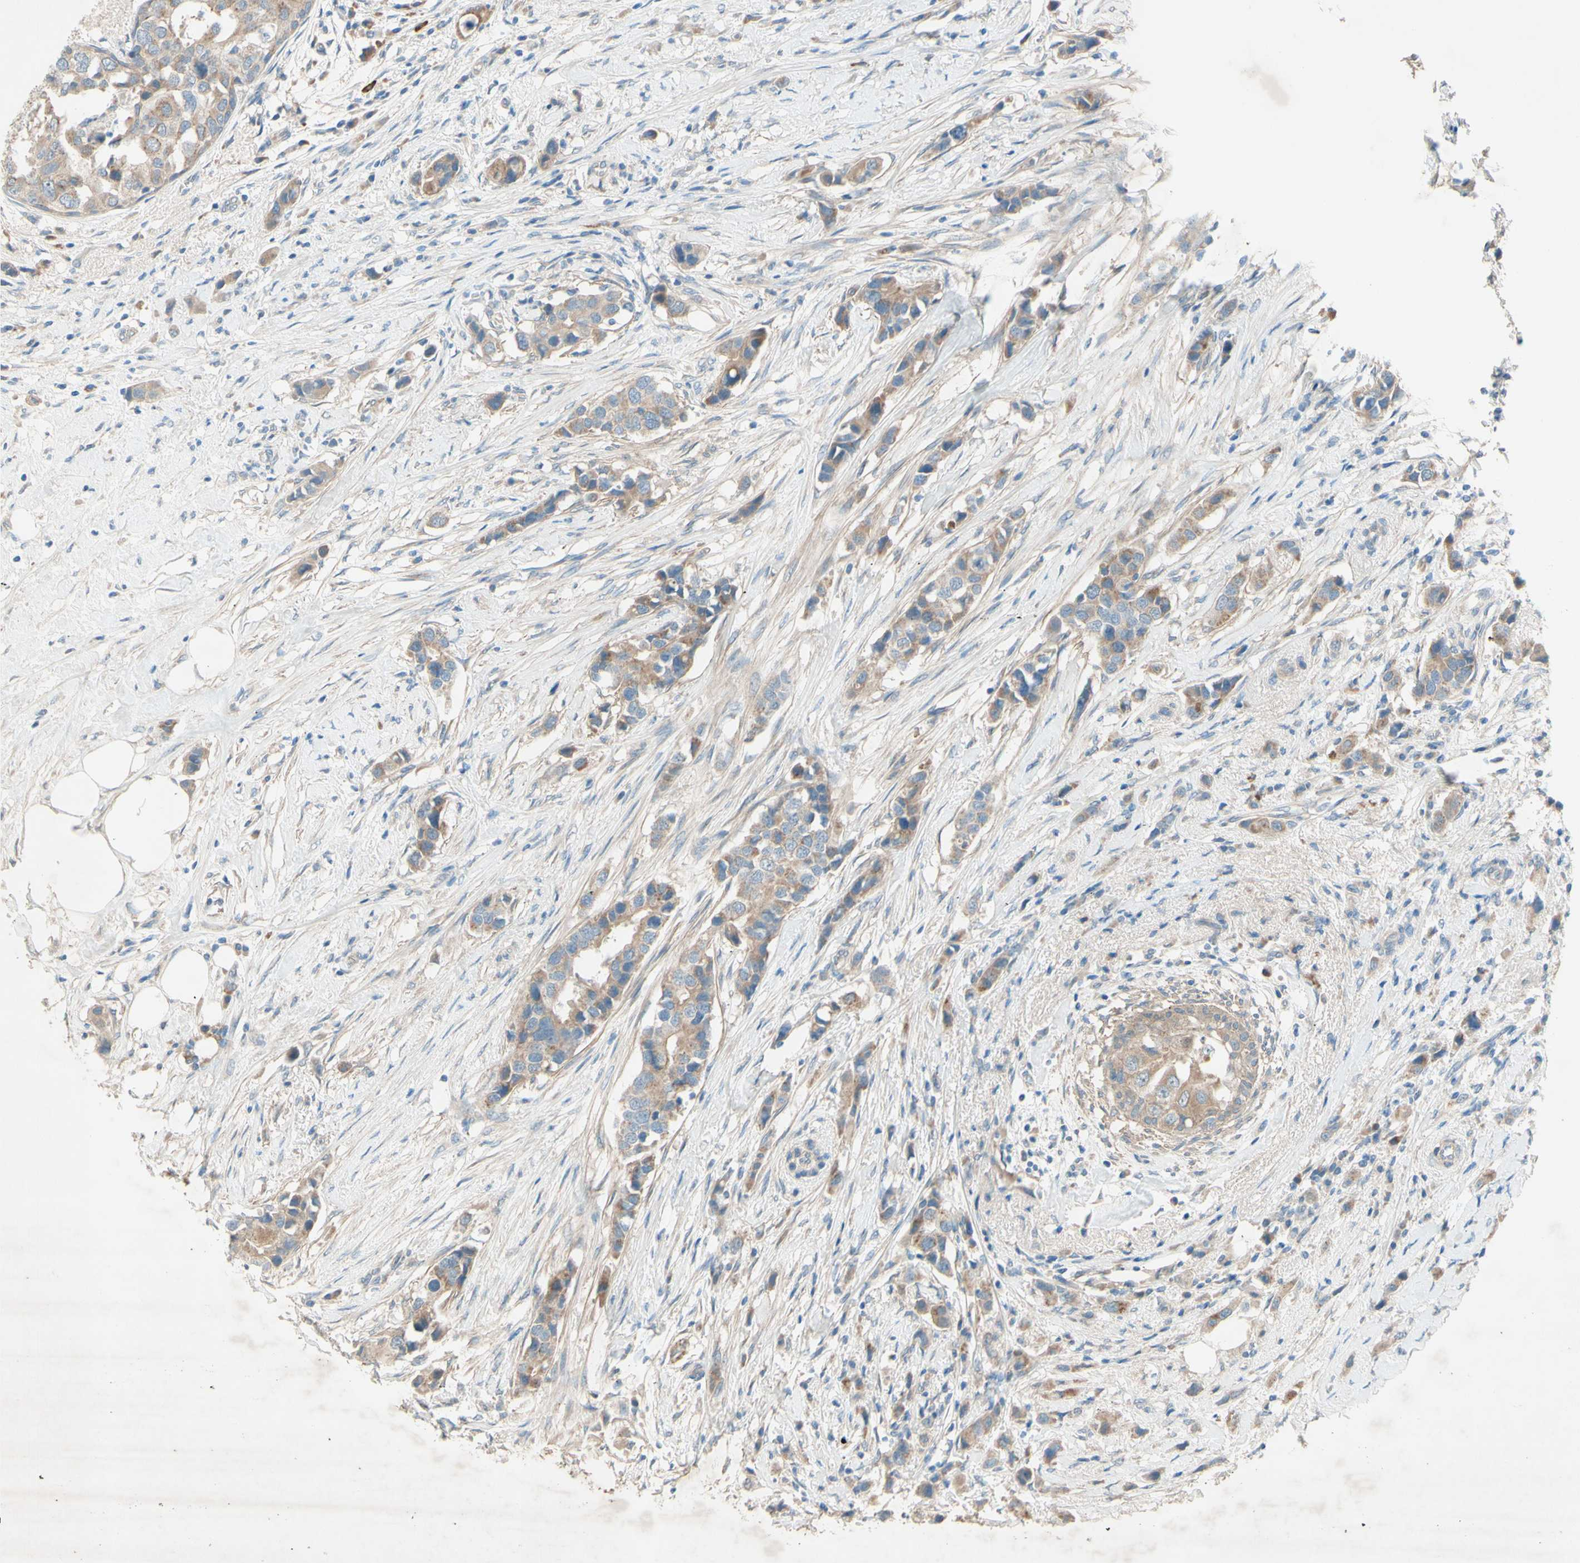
{"staining": {"intensity": "moderate", "quantity": ">75%", "location": "cytoplasmic/membranous"}, "tissue": "breast cancer", "cell_type": "Tumor cells", "image_type": "cancer", "snomed": [{"axis": "morphology", "description": "Normal tissue, NOS"}, {"axis": "morphology", "description": "Duct carcinoma"}, {"axis": "topography", "description": "Breast"}], "caption": "Tumor cells reveal medium levels of moderate cytoplasmic/membranous expression in about >75% of cells in breast cancer.", "gene": "IL2", "patient": {"sex": "female", "age": 50}}